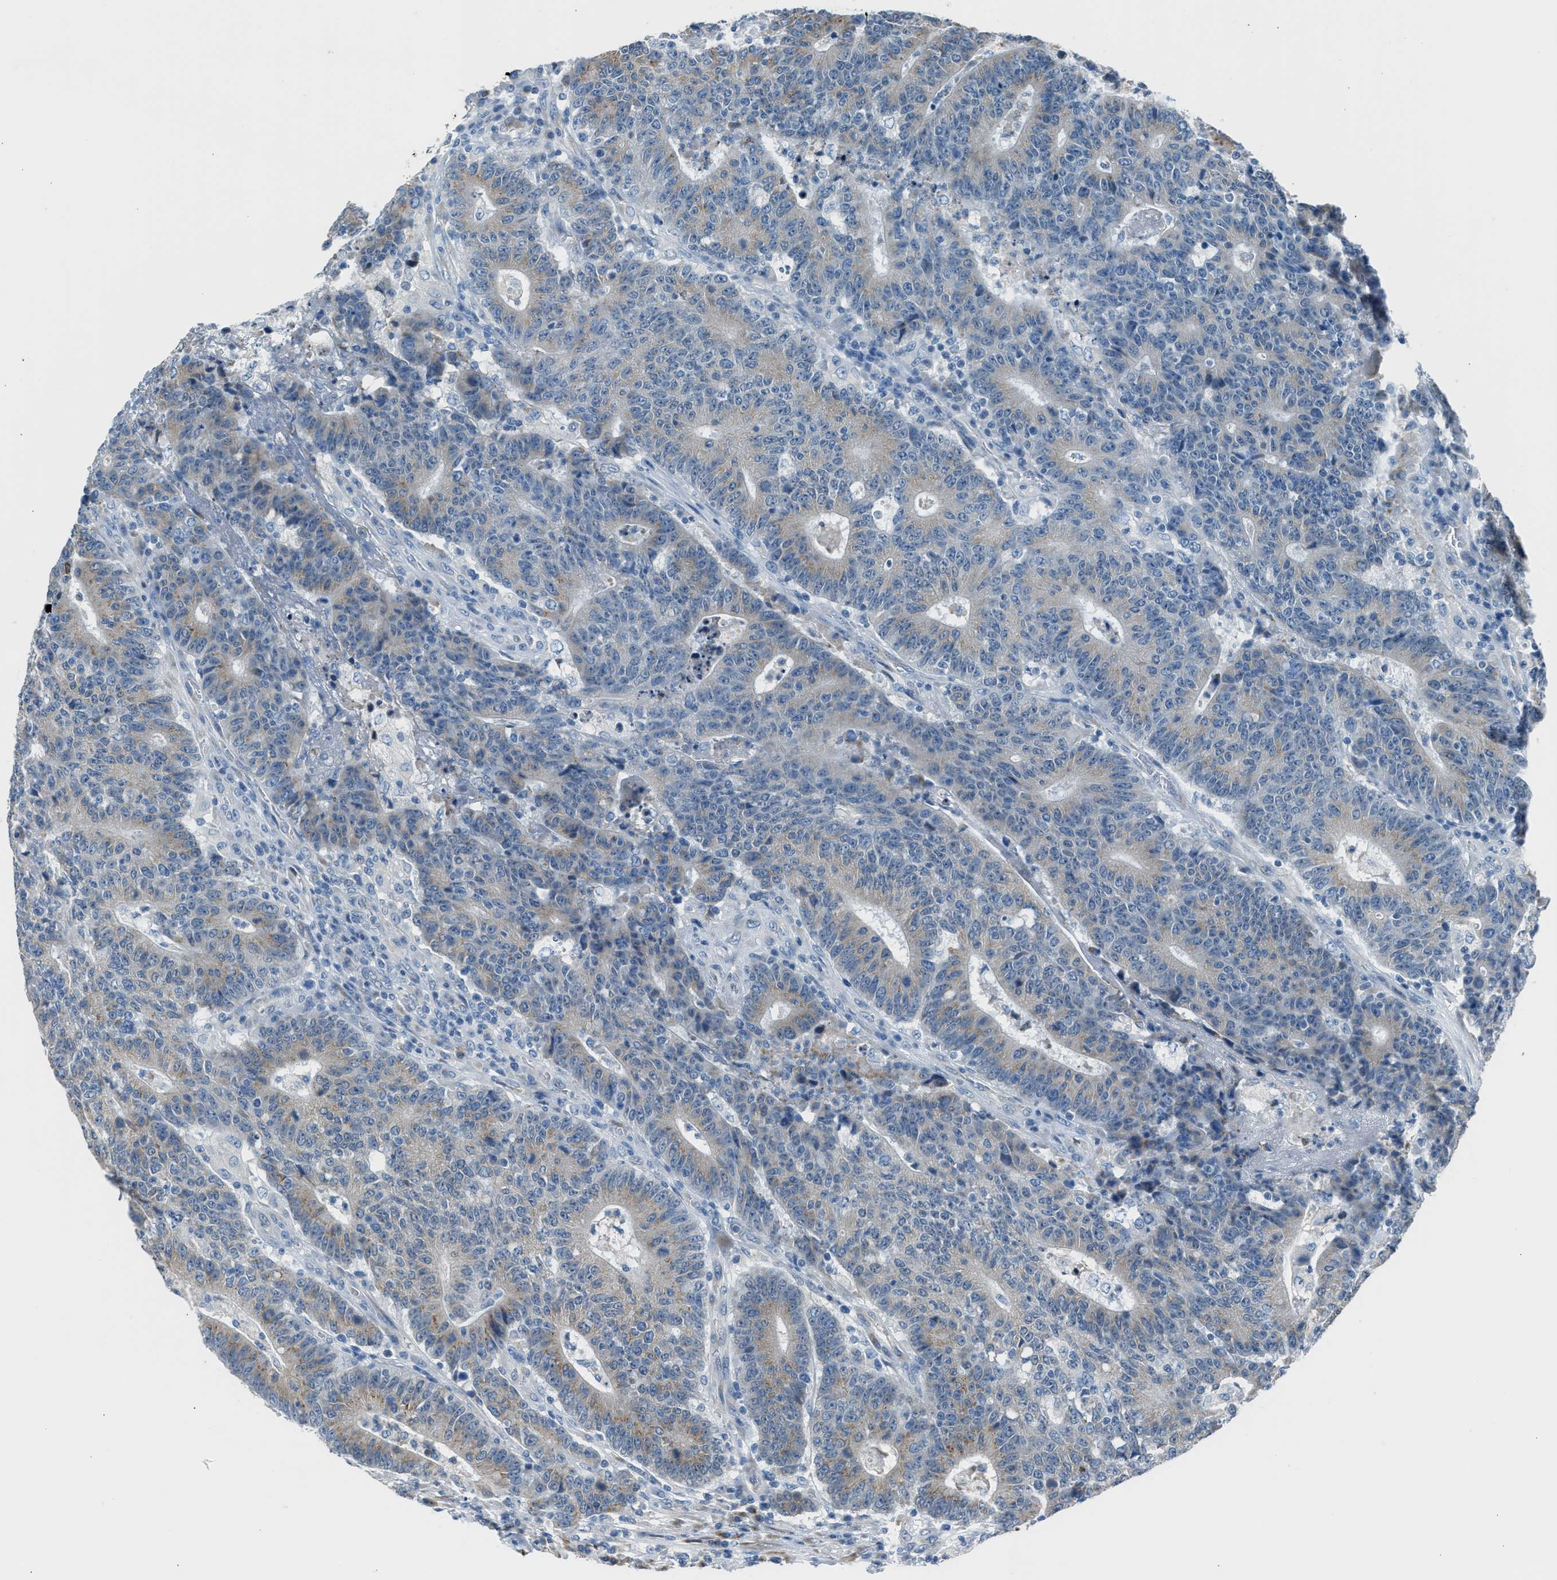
{"staining": {"intensity": "weak", "quantity": "25%-75%", "location": "cytoplasmic/membranous"}, "tissue": "colorectal cancer", "cell_type": "Tumor cells", "image_type": "cancer", "snomed": [{"axis": "morphology", "description": "Normal tissue, NOS"}, {"axis": "morphology", "description": "Adenocarcinoma, NOS"}, {"axis": "topography", "description": "Colon"}], "caption": "Protein positivity by immunohistochemistry (IHC) reveals weak cytoplasmic/membranous expression in approximately 25%-75% of tumor cells in colorectal cancer.", "gene": "RNF41", "patient": {"sex": "female", "age": 75}}